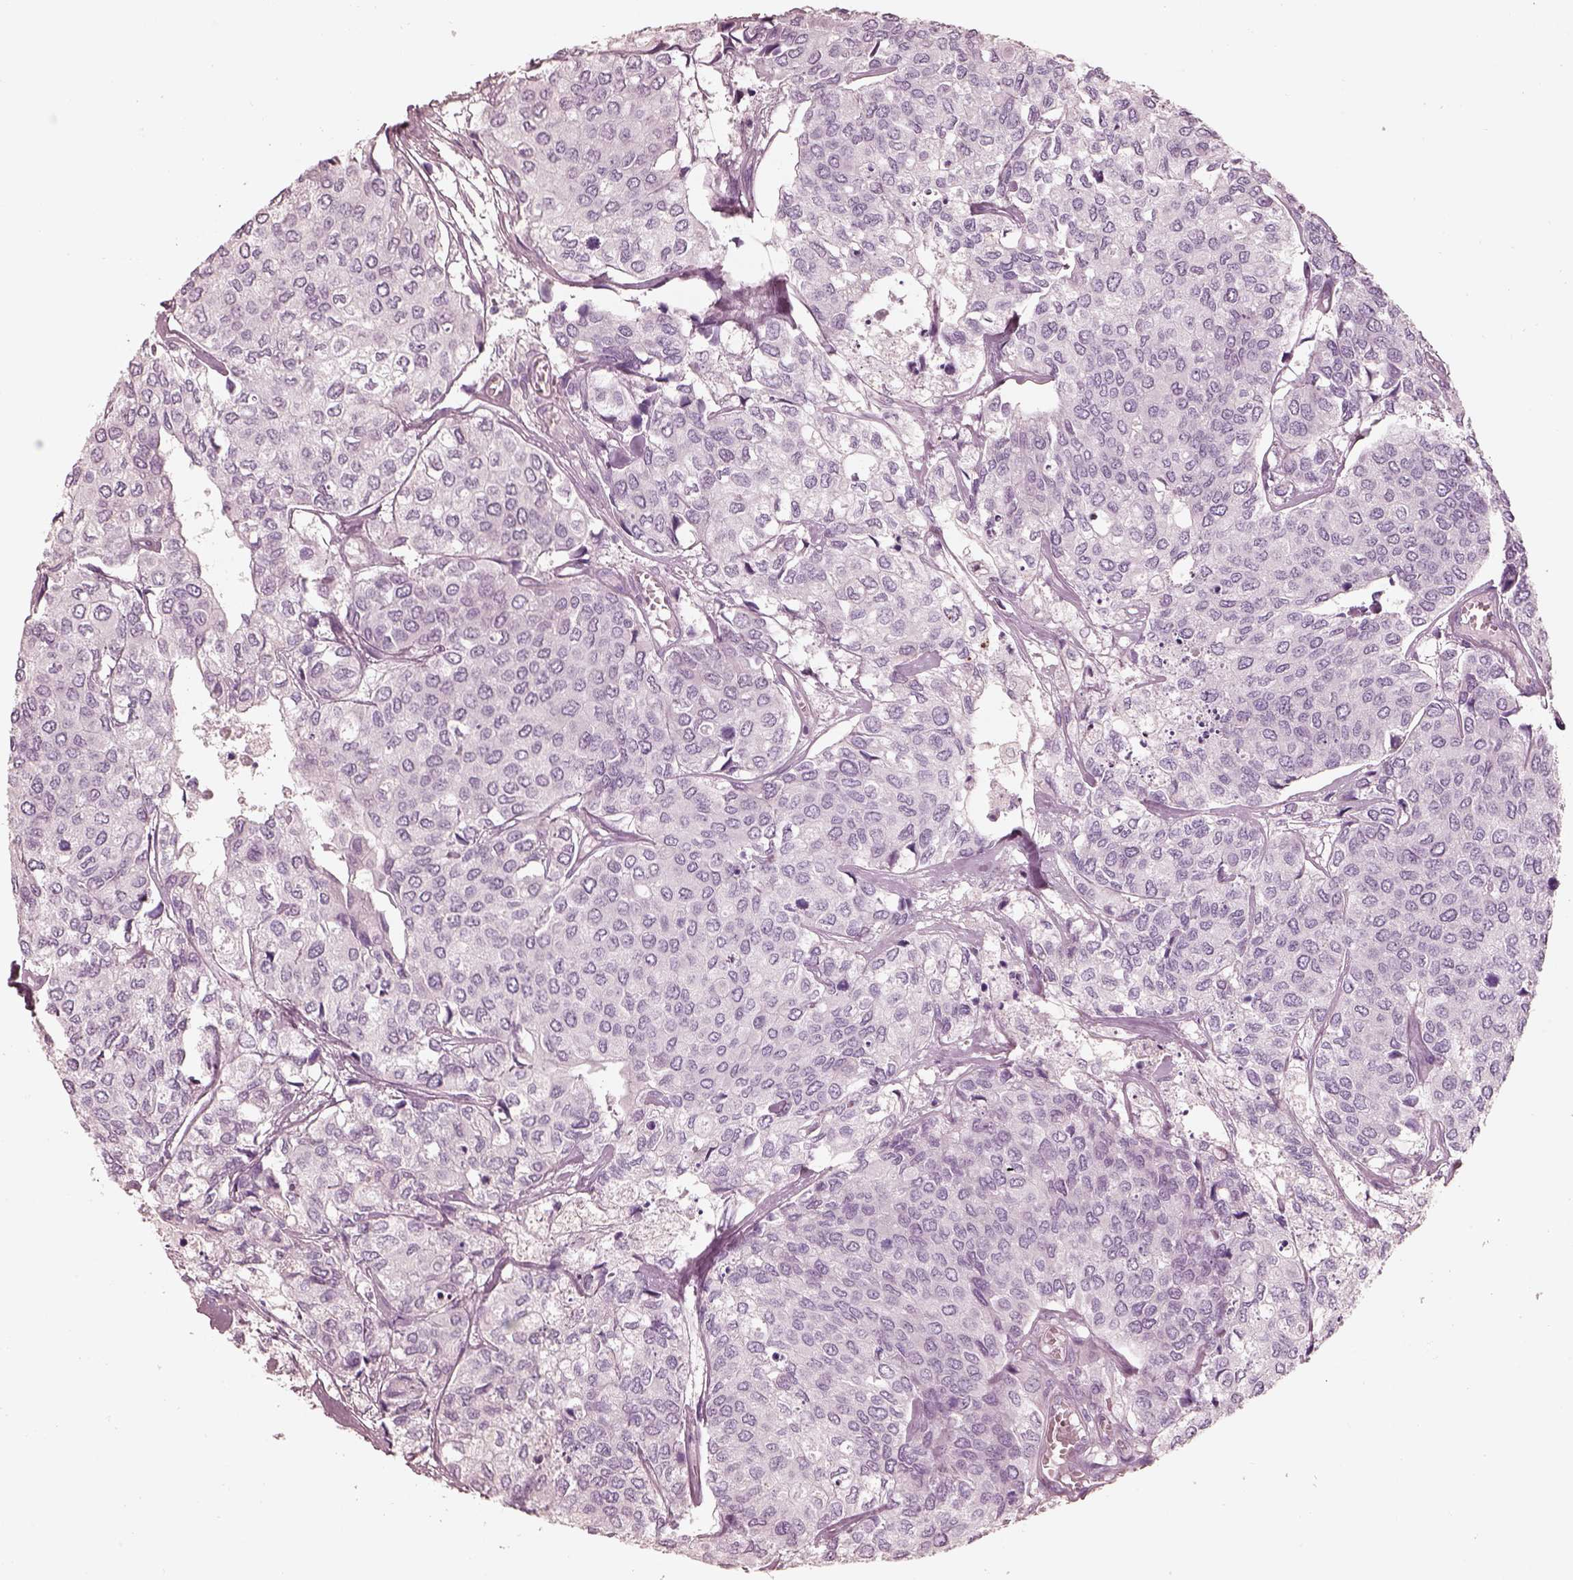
{"staining": {"intensity": "negative", "quantity": "none", "location": "none"}, "tissue": "urothelial cancer", "cell_type": "Tumor cells", "image_type": "cancer", "snomed": [{"axis": "morphology", "description": "Urothelial carcinoma, High grade"}, {"axis": "topography", "description": "Urinary bladder"}], "caption": "This is an immunohistochemistry image of human urothelial cancer. There is no staining in tumor cells.", "gene": "ZP4", "patient": {"sex": "male", "age": 73}}